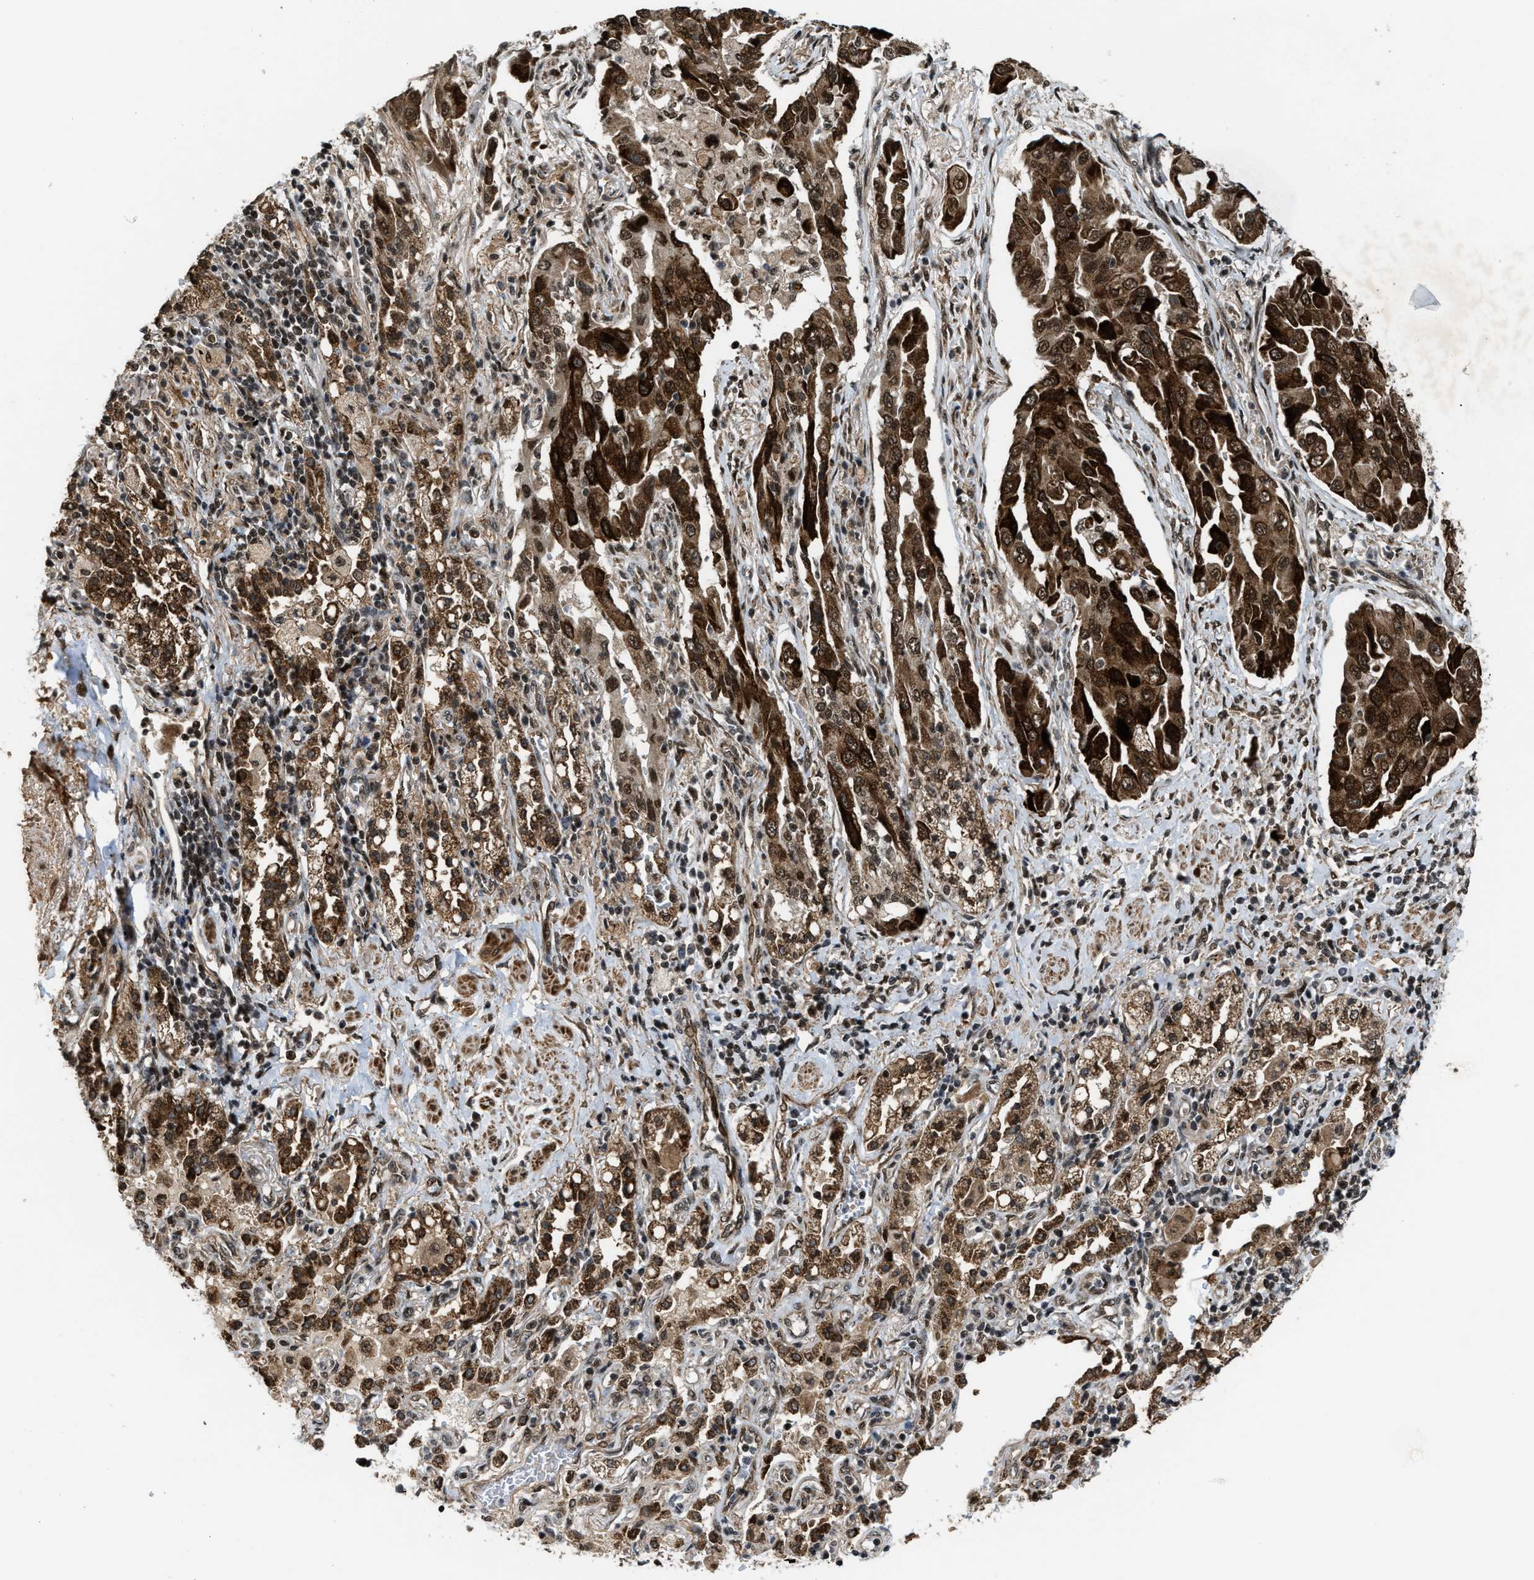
{"staining": {"intensity": "strong", "quantity": ">75%", "location": "cytoplasmic/membranous,nuclear"}, "tissue": "lung cancer", "cell_type": "Tumor cells", "image_type": "cancer", "snomed": [{"axis": "morphology", "description": "Adenocarcinoma, NOS"}, {"axis": "topography", "description": "Lung"}], "caption": "A brown stain labels strong cytoplasmic/membranous and nuclear positivity of a protein in human adenocarcinoma (lung) tumor cells.", "gene": "ZNF250", "patient": {"sex": "female", "age": 65}}